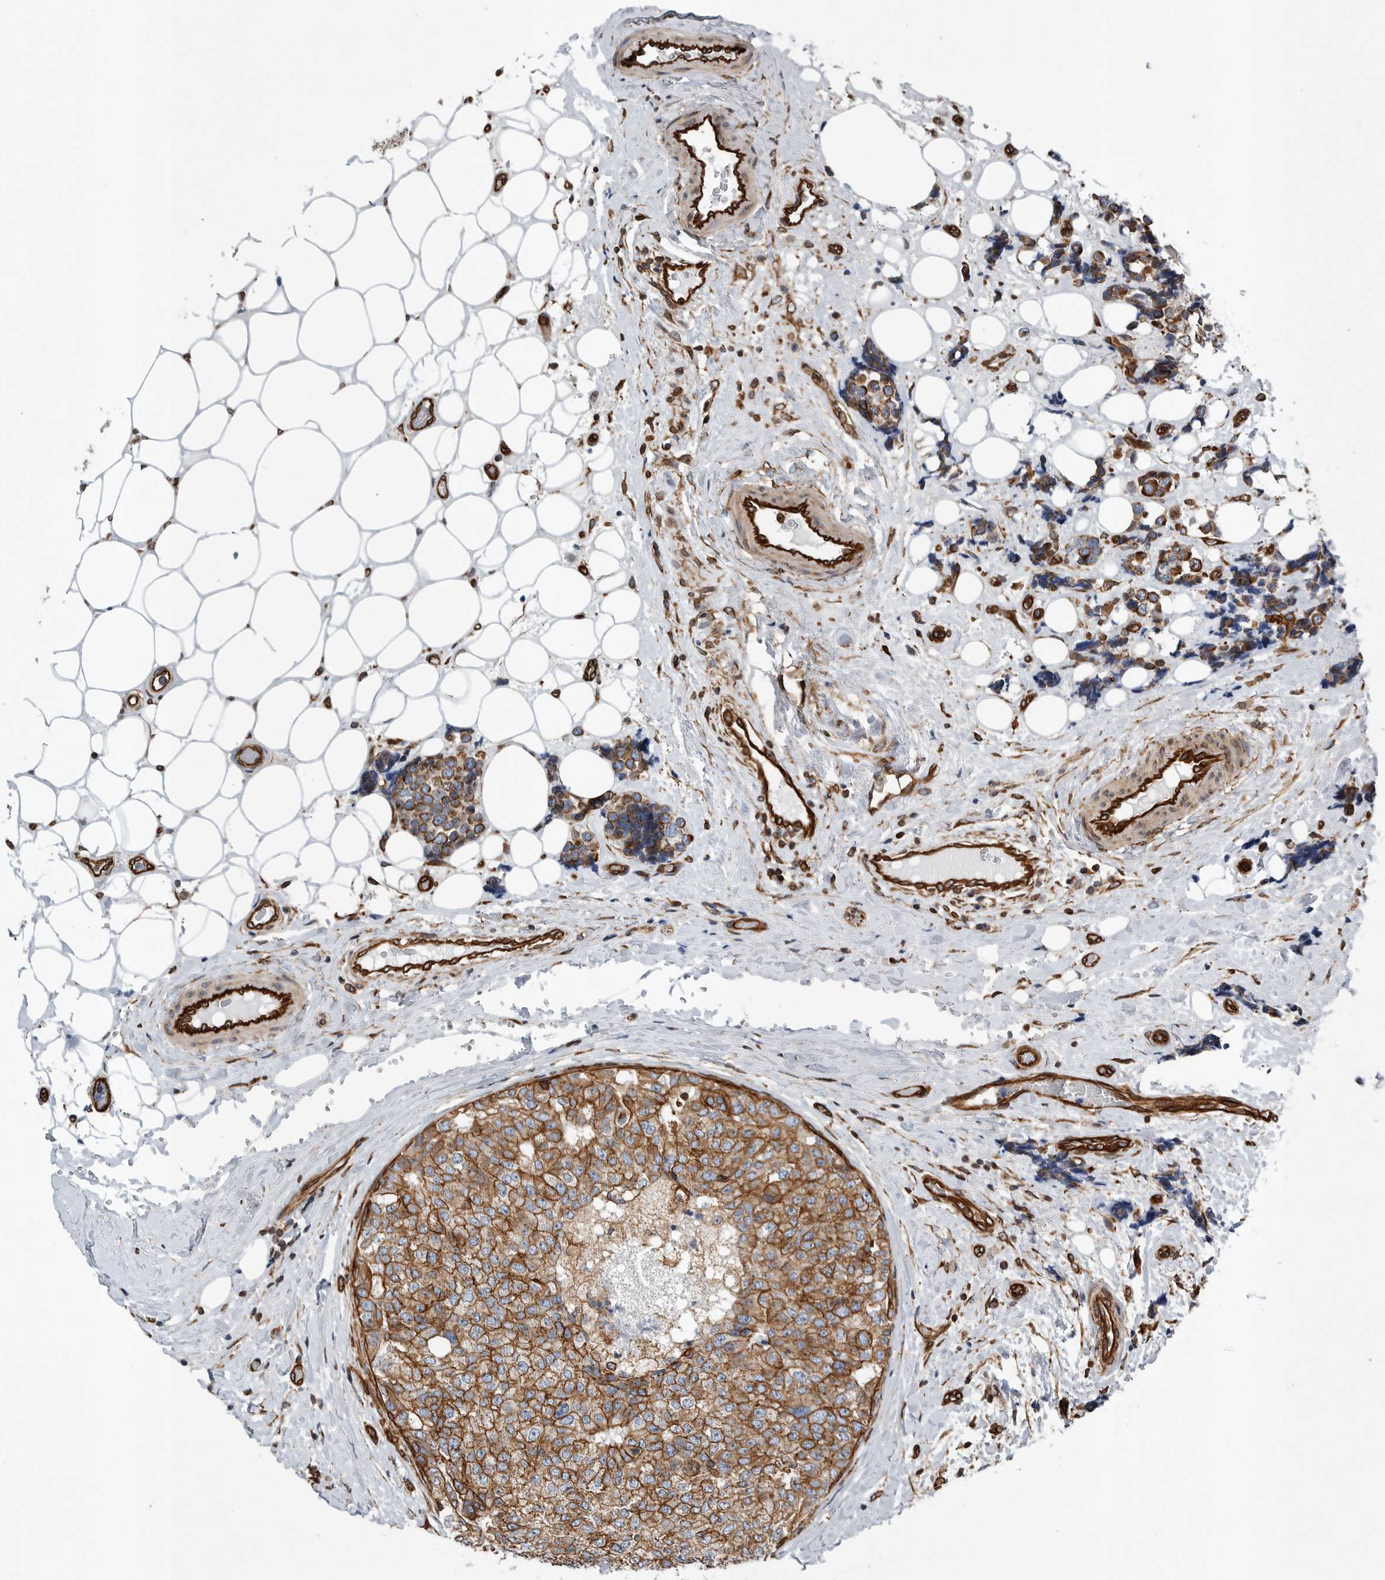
{"staining": {"intensity": "strong", "quantity": ">75%", "location": "cytoplasmic/membranous"}, "tissue": "breast cancer", "cell_type": "Tumor cells", "image_type": "cancer", "snomed": [{"axis": "morphology", "description": "Normal tissue, NOS"}, {"axis": "morphology", "description": "Duct carcinoma"}, {"axis": "topography", "description": "Breast"}], "caption": "Infiltrating ductal carcinoma (breast) stained for a protein (brown) displays strong cytoplasmic/membranous positive positivity in about >75% of tumor cells.", "gene": "PLEC", "patient": {"sex": "female", "age": 43}}